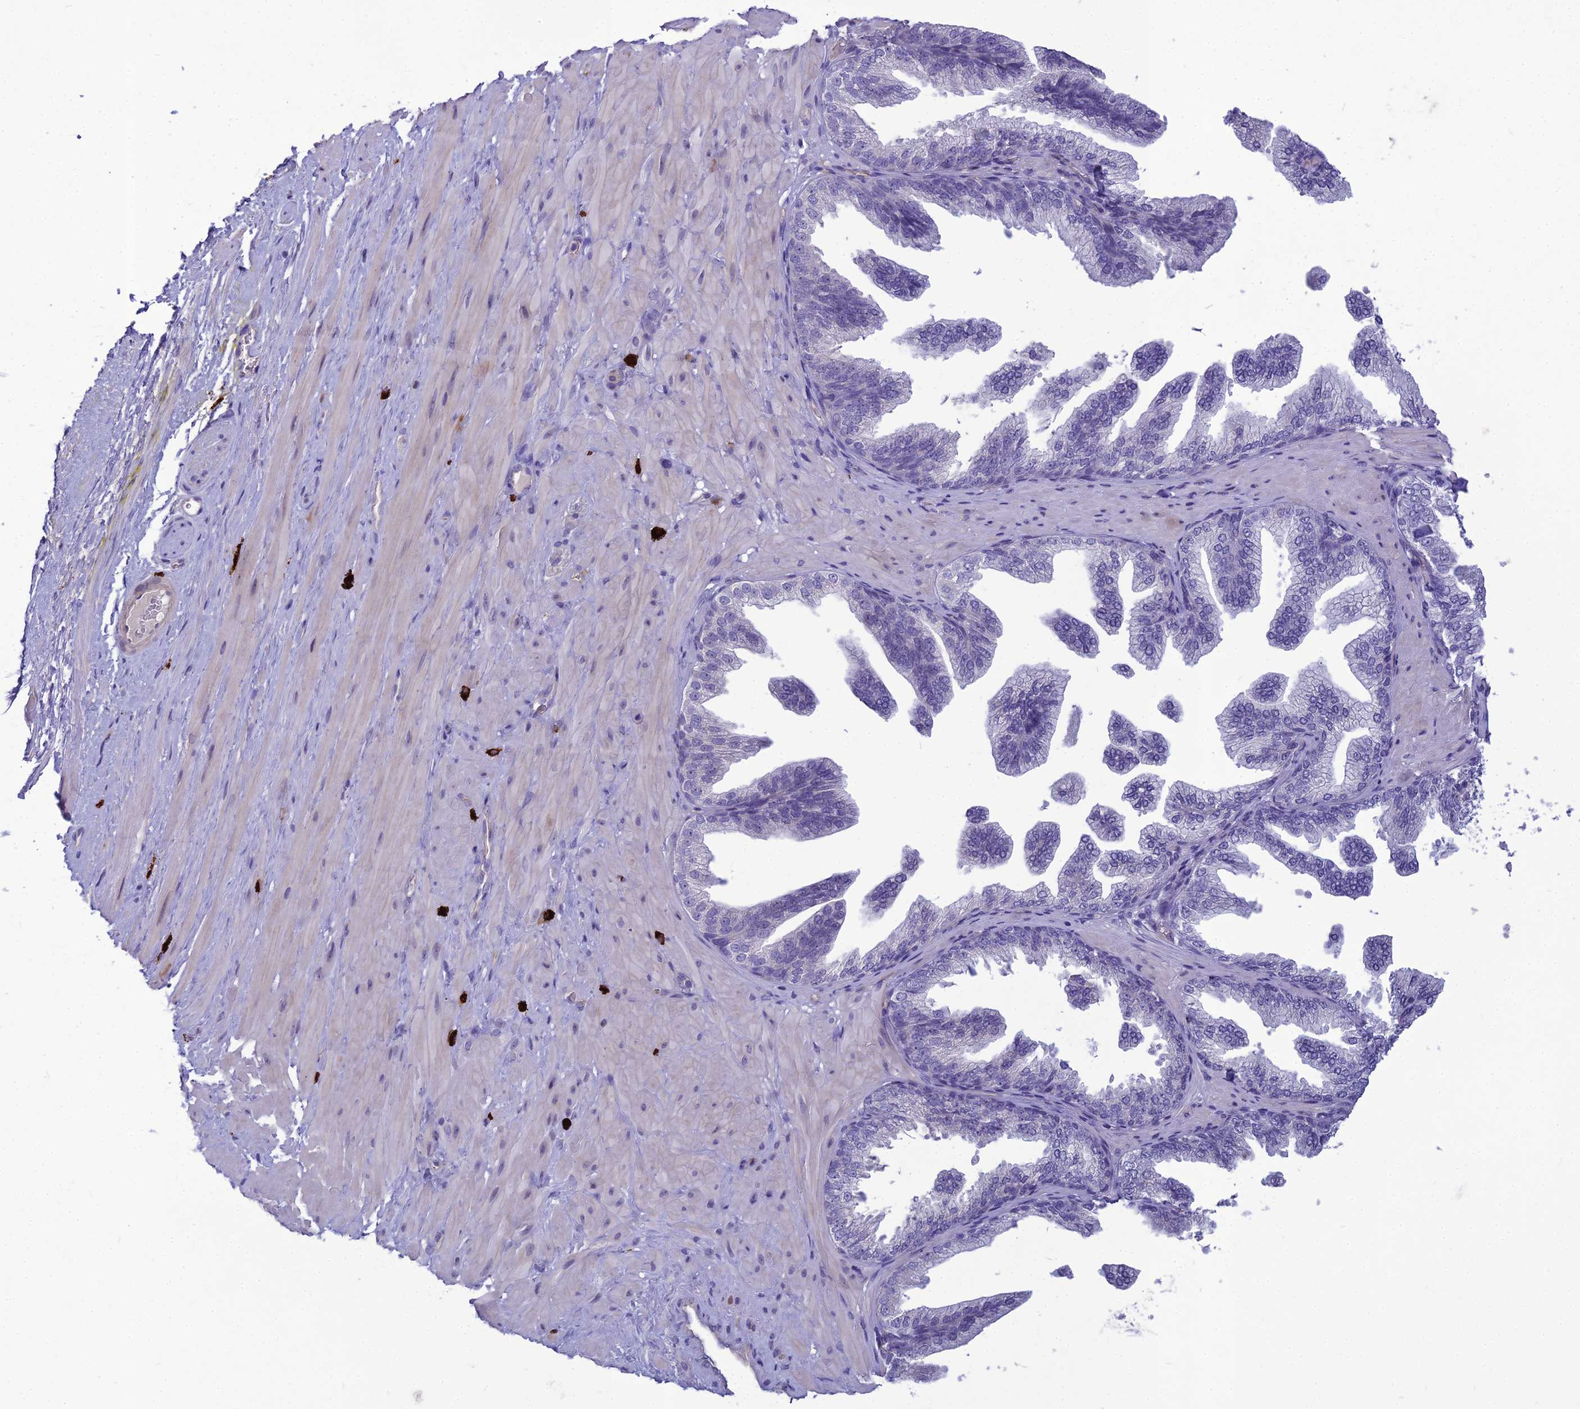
{"staining": {"intensity": "negative", "quantity": "none", "location": "none"}, "tissue": "adipose tissue", "cell_type": "Adipocytes", "image_type": "normal", "snomed": [{"axis": "morphology", "description": "Normal tissue, NOS"}, {"axis": "morphology", "description": "Adenocarcinoma, Low grade"}, {"axis": "topography", "description": "Prostate"}, {"axis": "topography", "description": "Peripheral nerve tissue"}], "caption": "Adipose tissue stained for a protein using immunohistochemistry demonstrates no staining adipocytes.", "gene": "BBS7", "patient": {"sex": "male", "age": 63}}